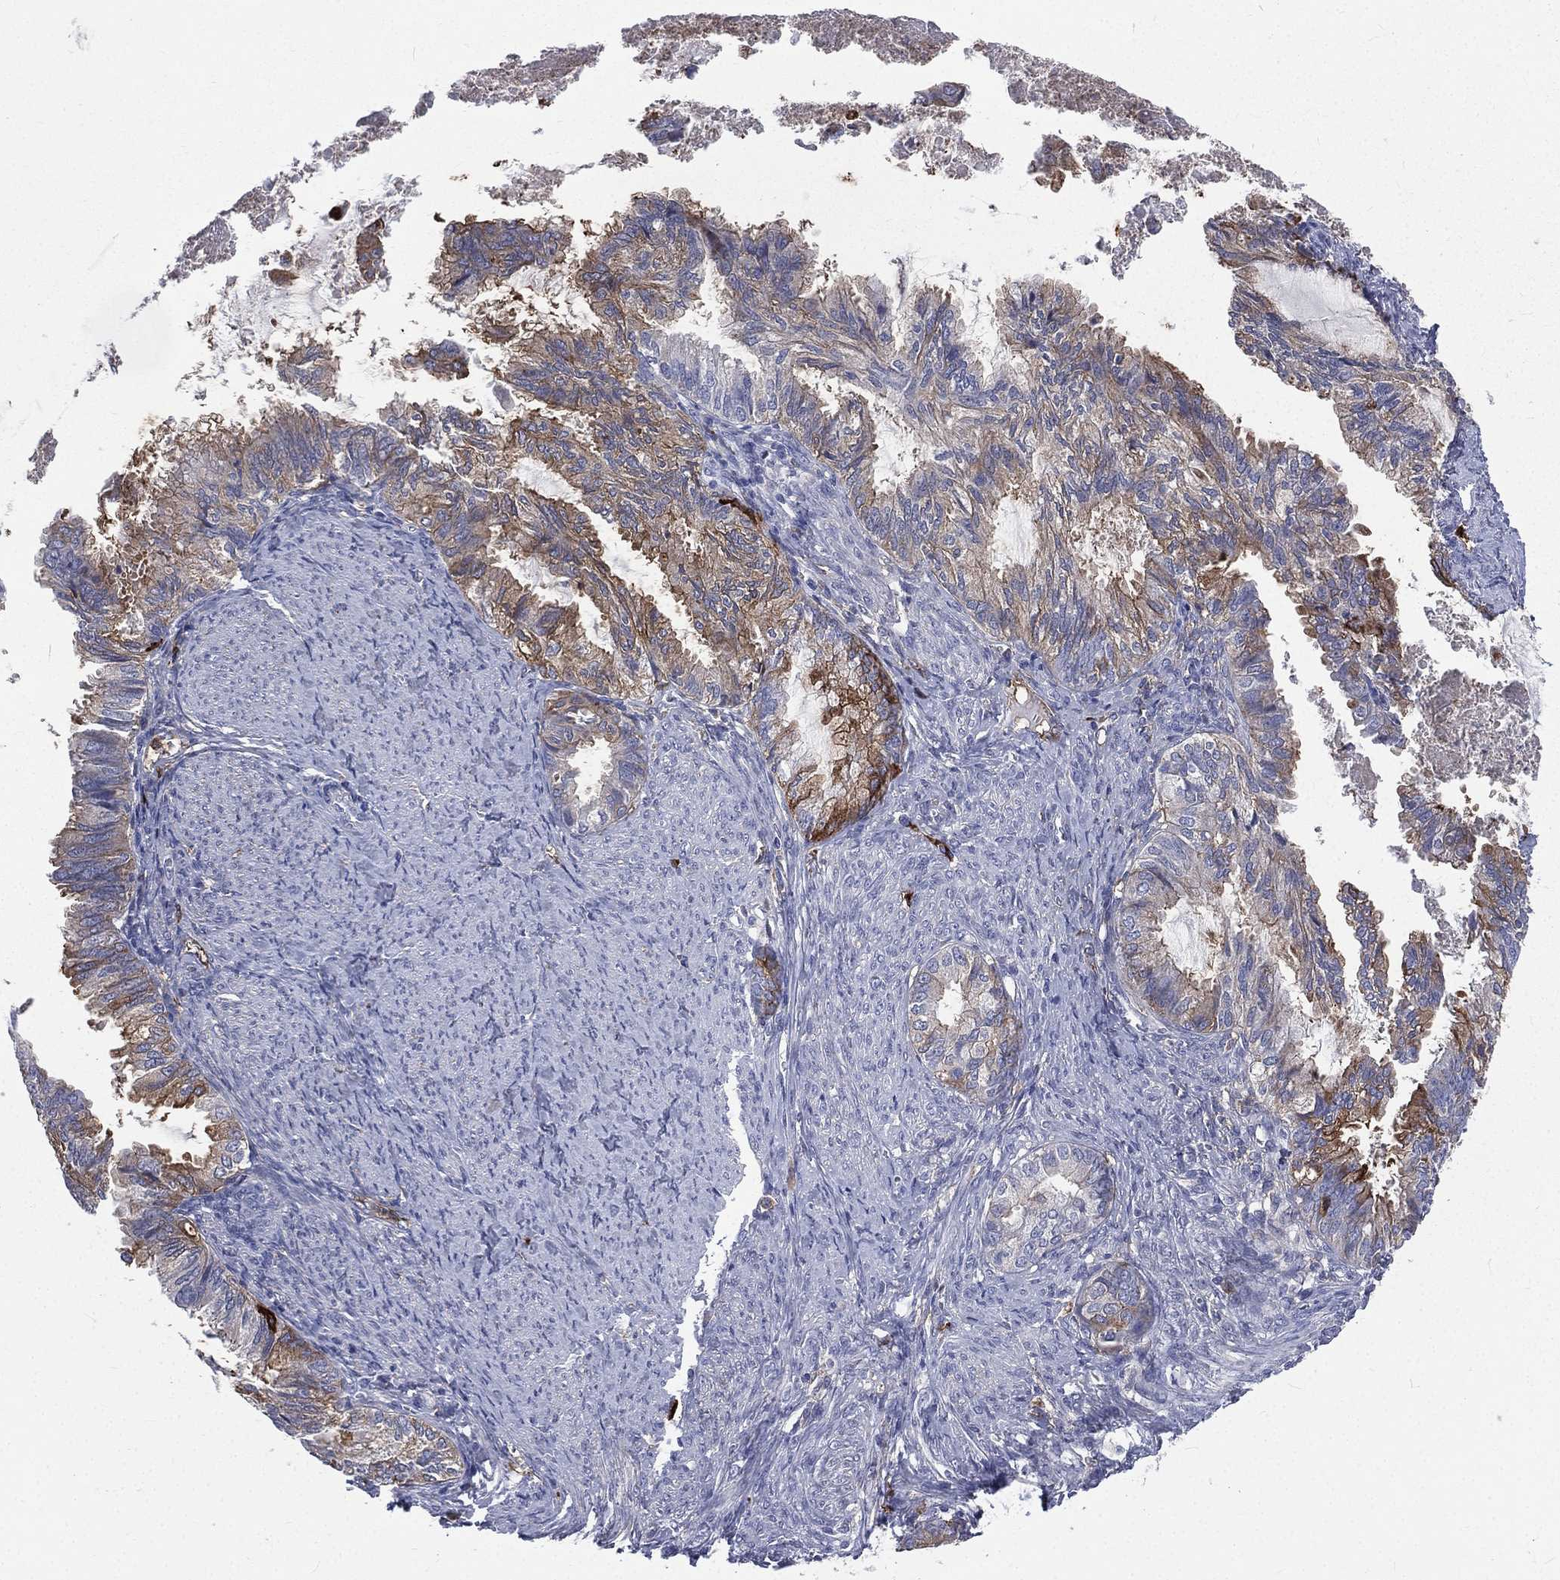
{"staining": {"intensity": "moderate", "quantity": "25%-75%", "location": "cytoplasmic/membranous"}, "tissue": "endometrial cancer", "cell_type": "Tumor cells", "image_type": "cancer", "snomed": [{"axis": "morphology", "description": "Adenocarcinoma, NOS"}, {"axis": "topography", "description": "Endometrium"}], "caption": "This is an image of IHC staining of endometrial cancer (adenocarcinoma), which shows moderate staining in the cytoplasmic/membranous of tumor cells.", "gene": "BASP1", "patient": {"sex": "female", "age": 86}}